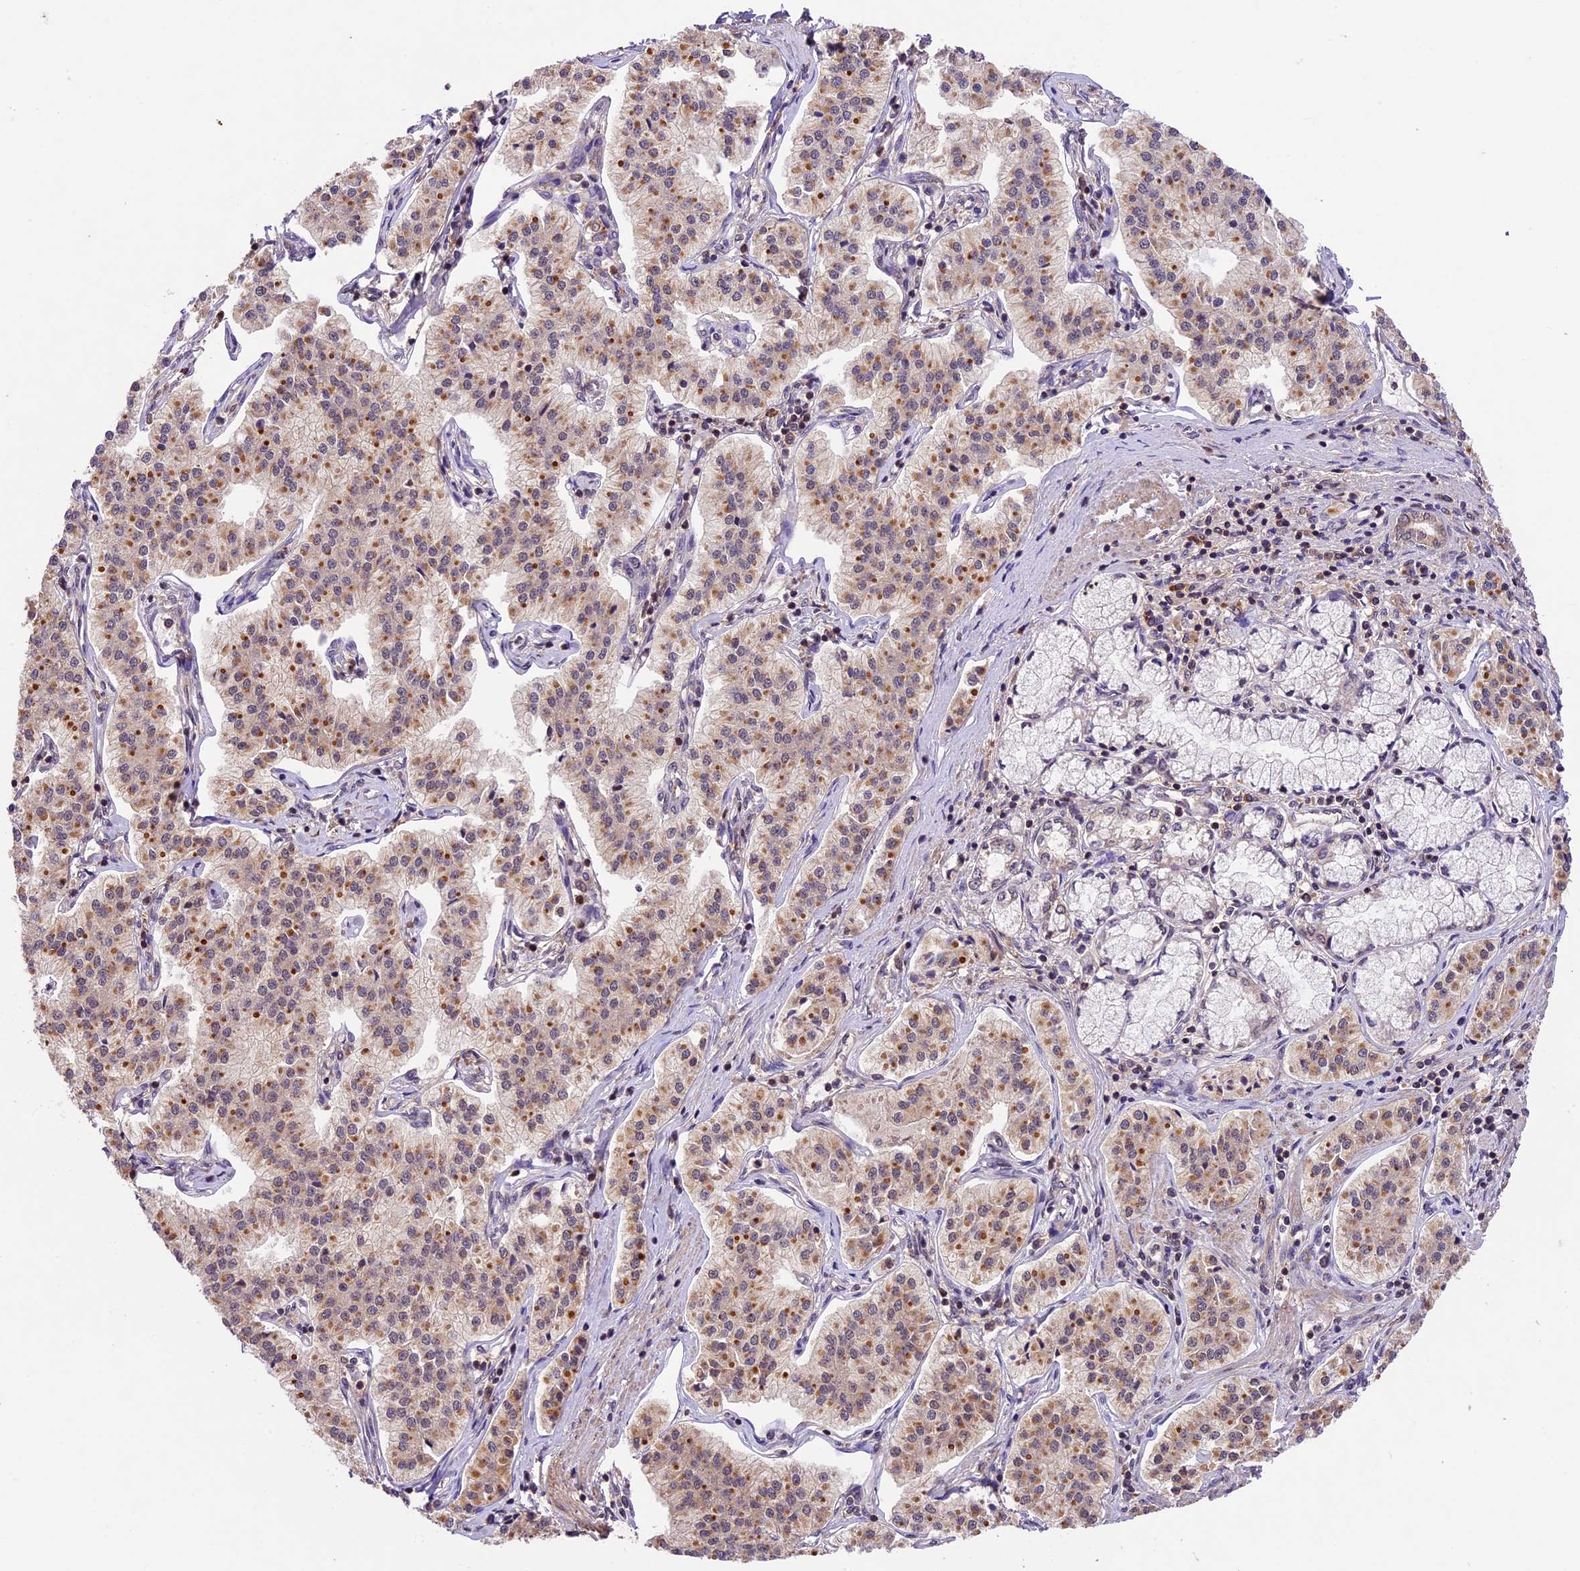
{"staining": {"intensity": "moderate", "quantity": ">75%", "location": "cytoplasmic/membranous"}, "tissue": "pancreatic cancer", "cell_type": "Tumor cells", "image_type": "cancer", "snomed": [{"axis": "morphology", "description": "Adenocarcinoma, NOS"}, {"axis": "topography", "description": "Pancreas"}], "caption": "Human pancreatic adenocarcinoma stained with a brown dye reveals moderate cytoplasmic/membranous positive positivity in approximately >75% of tumor cells.", "gene": "ATP10A", "patient": {"sex": "female", "age": 50}}